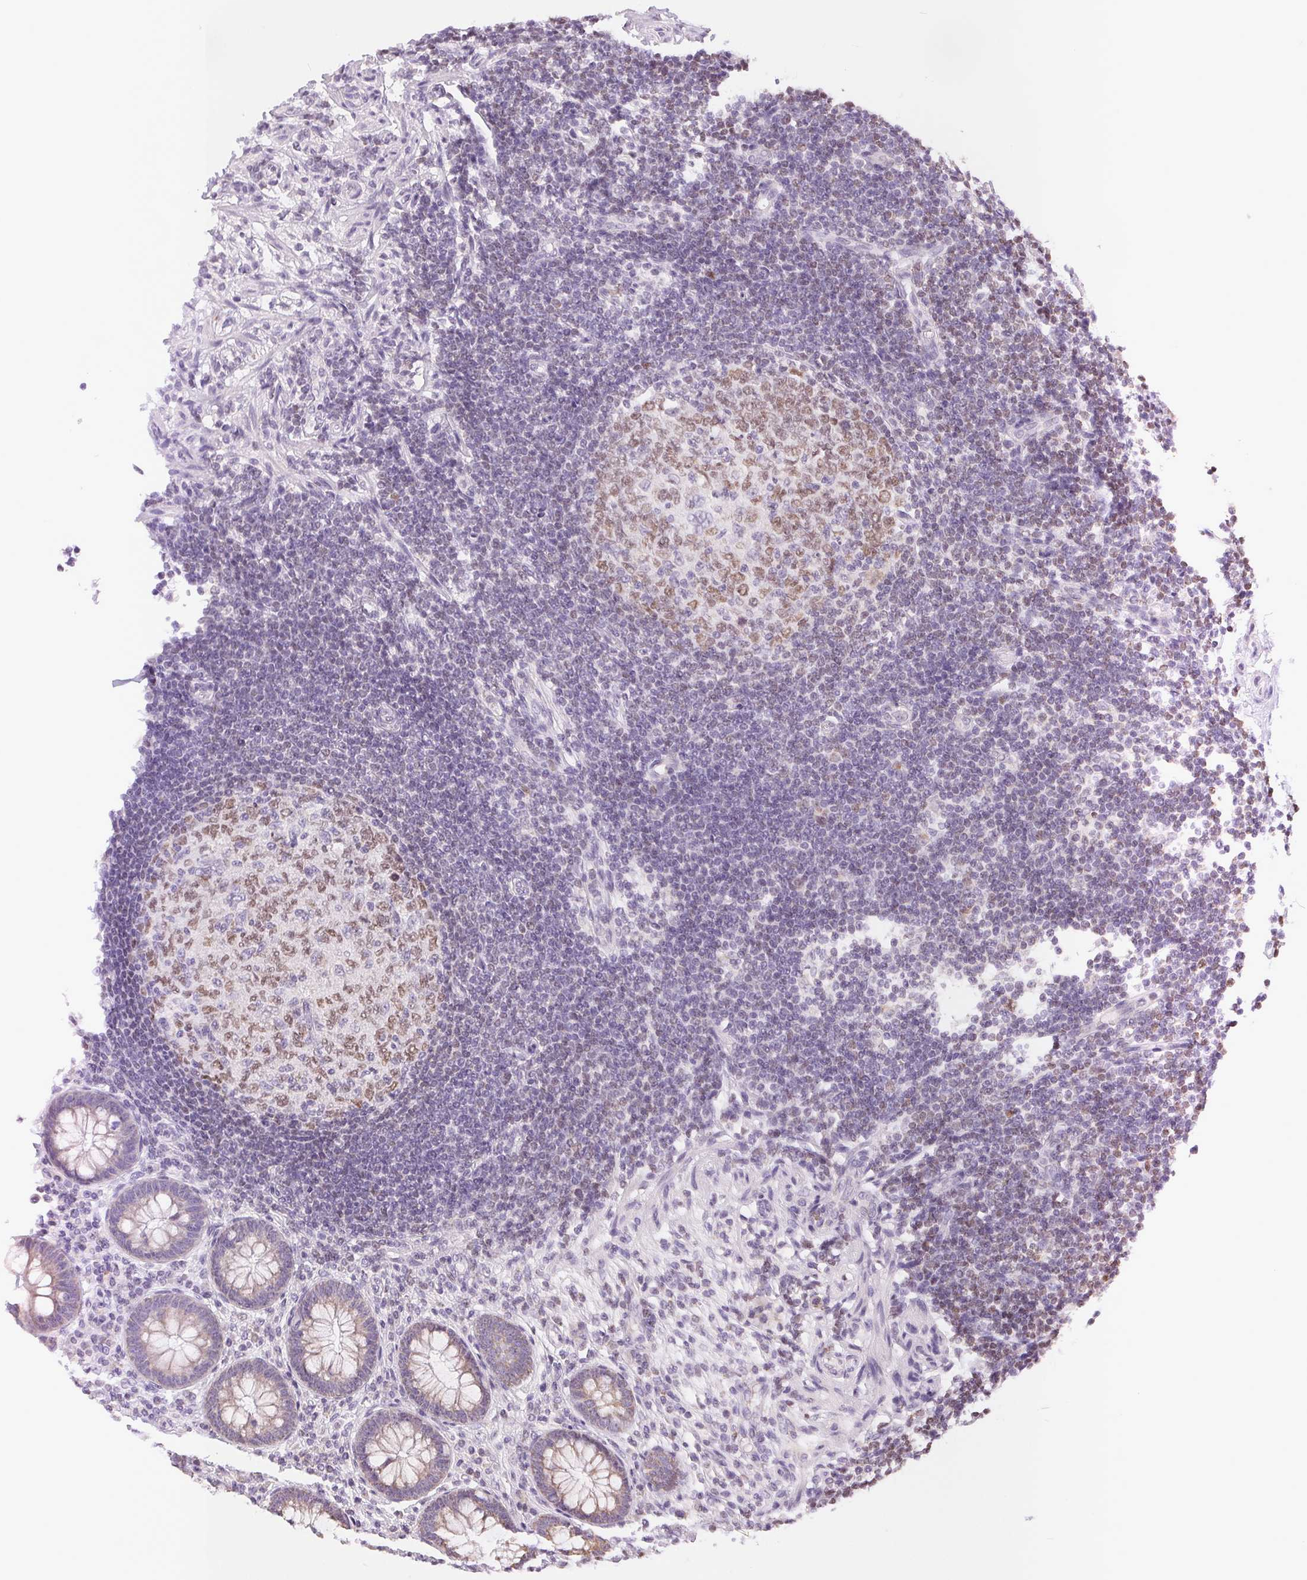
{"staining": {"intensity": "weak", "quantity": "25%-75%", "location": "cytoplasmic/membranous"}, "tissue": "appendix", "cell_type": "Glandular cells", "image_type": "normal", "snomed": [{"axis": "morphology", "description": "Normal tissue, NOS"}, {"axis": "topography", "description": "Appendix"}], "caption": "About 25%-75% of glandular cells in unremarkable human appendix display weak cytoplasmic/membranous protein positivity as visualized by brown immunohistochemical staining.", "gene": "POU2F2", "patient": {"sex": "female", "age": 57}}